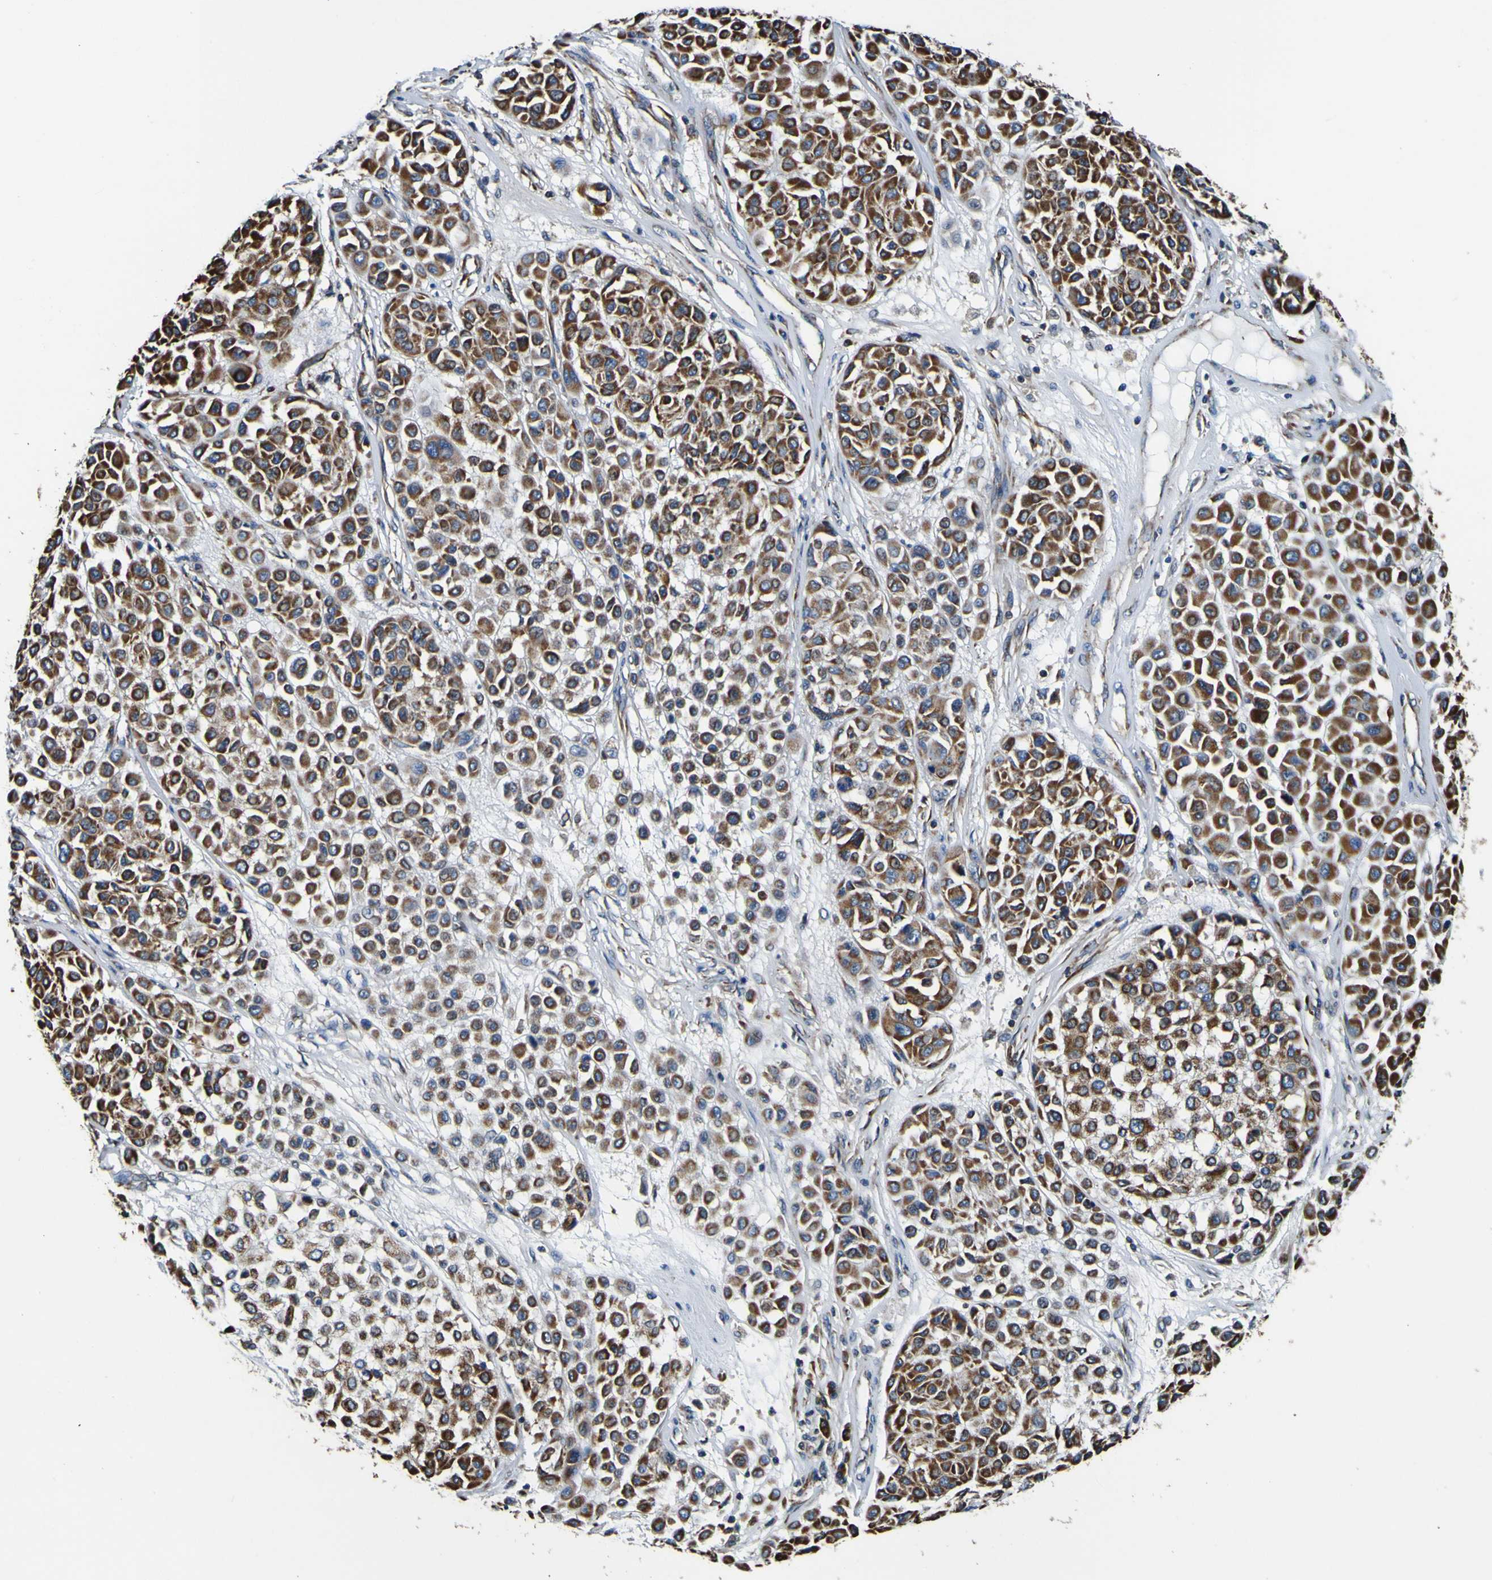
{"staining": {"intensity": "moderate", "quantity": ">75%", "location": "cytoplasmic/membranous"}, "tissue": "melanoma", "cell_type": "Tumor cells", "image_type": "cancer", "snomed": [{"axis": "morphology", "description": "Malignant melanoma, Metastatic site"}, {"axis": "topography", "description": "Soft tissue"}], "caption": "Immunohistochemistry (IHC) micrograph of neoplastic tissue: human melanoma stained using immunohistochemistry demonstrates medium levels of moderate protein expression localized specifically in the cytoplasmic/membranous of tumor cells, appearing as a cytoplasmic/membranous brown color.", "gene": "INPP5A", "patient": {"sex": "male", "age": 41}}